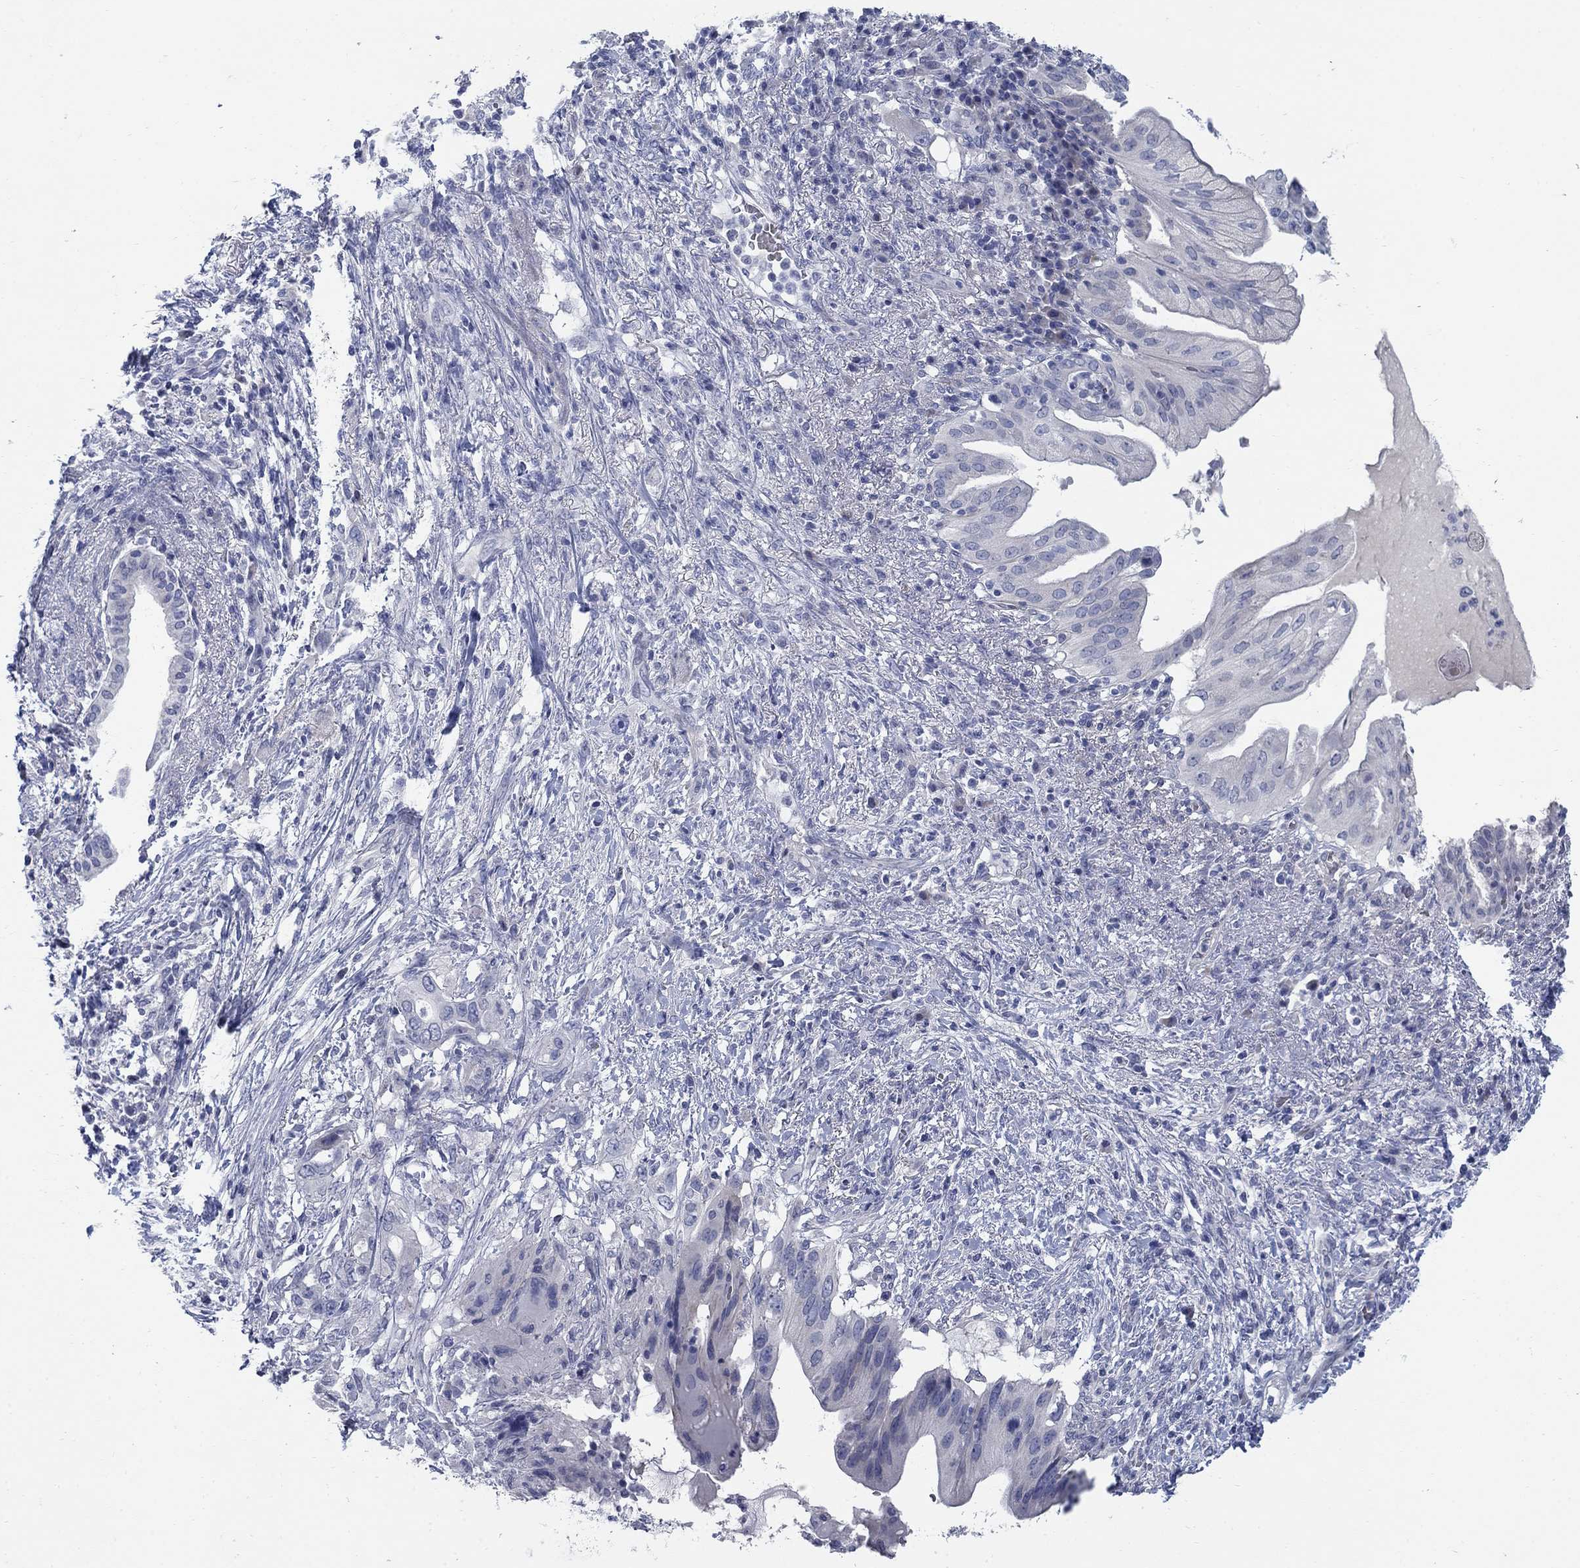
{"staining": {"intensity": "negative", "quantity": "none", "location": "none"}, "tissue": "pancreatic cancer", "cell_type": "Tumor cells", "image_type": "cancer", "snomed": [{"axis": "morphology", "description": "Adenocarcinoma, NOS"}, {"axis": "topography", "description": "Pancreas"}], "caption": "The micrograph exhibits no significant expression in tumor cells of pancreatic cancer.", "gene": "DNER", "patient": {"sex": "female", "age": 72}}